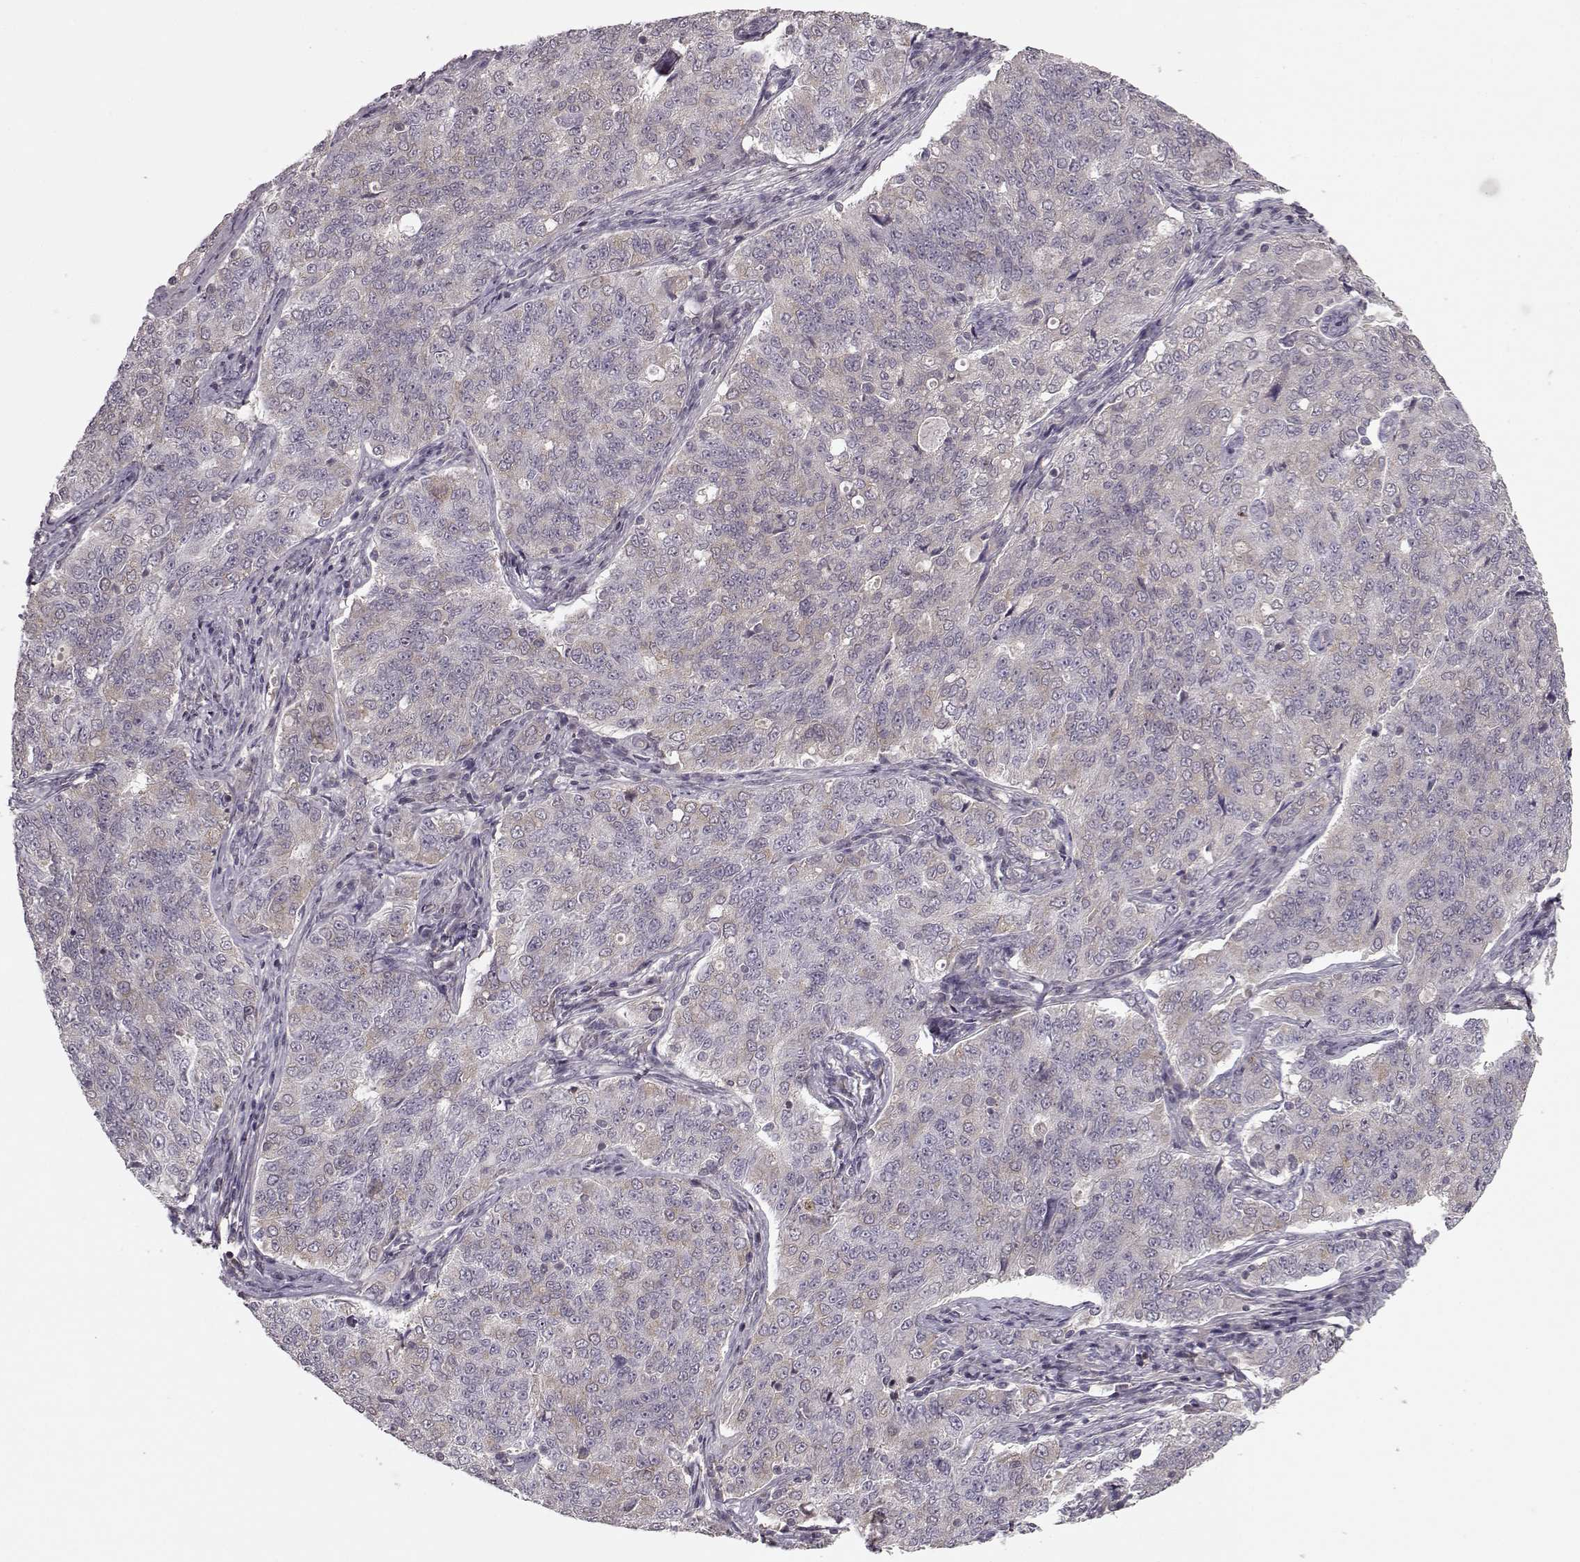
{"staining": {"intensity": "negative", "quantity": "none", "location": "none"}, "tissue": "endometrial cancer", "cell_type": "Tumor cells", "image_type": "cancer", "snomed": [{"axis": "morphology", "description": "Adenocarcinoma, NOS"}, {"axis": "topography", "description": "Endometrium"}], "caption": "Tumor cells are negative for protein expression in human adenocarcinoma (endometrial).", "gene": "SLAIN2", "patient": {"sex": "female", "age": 43}}